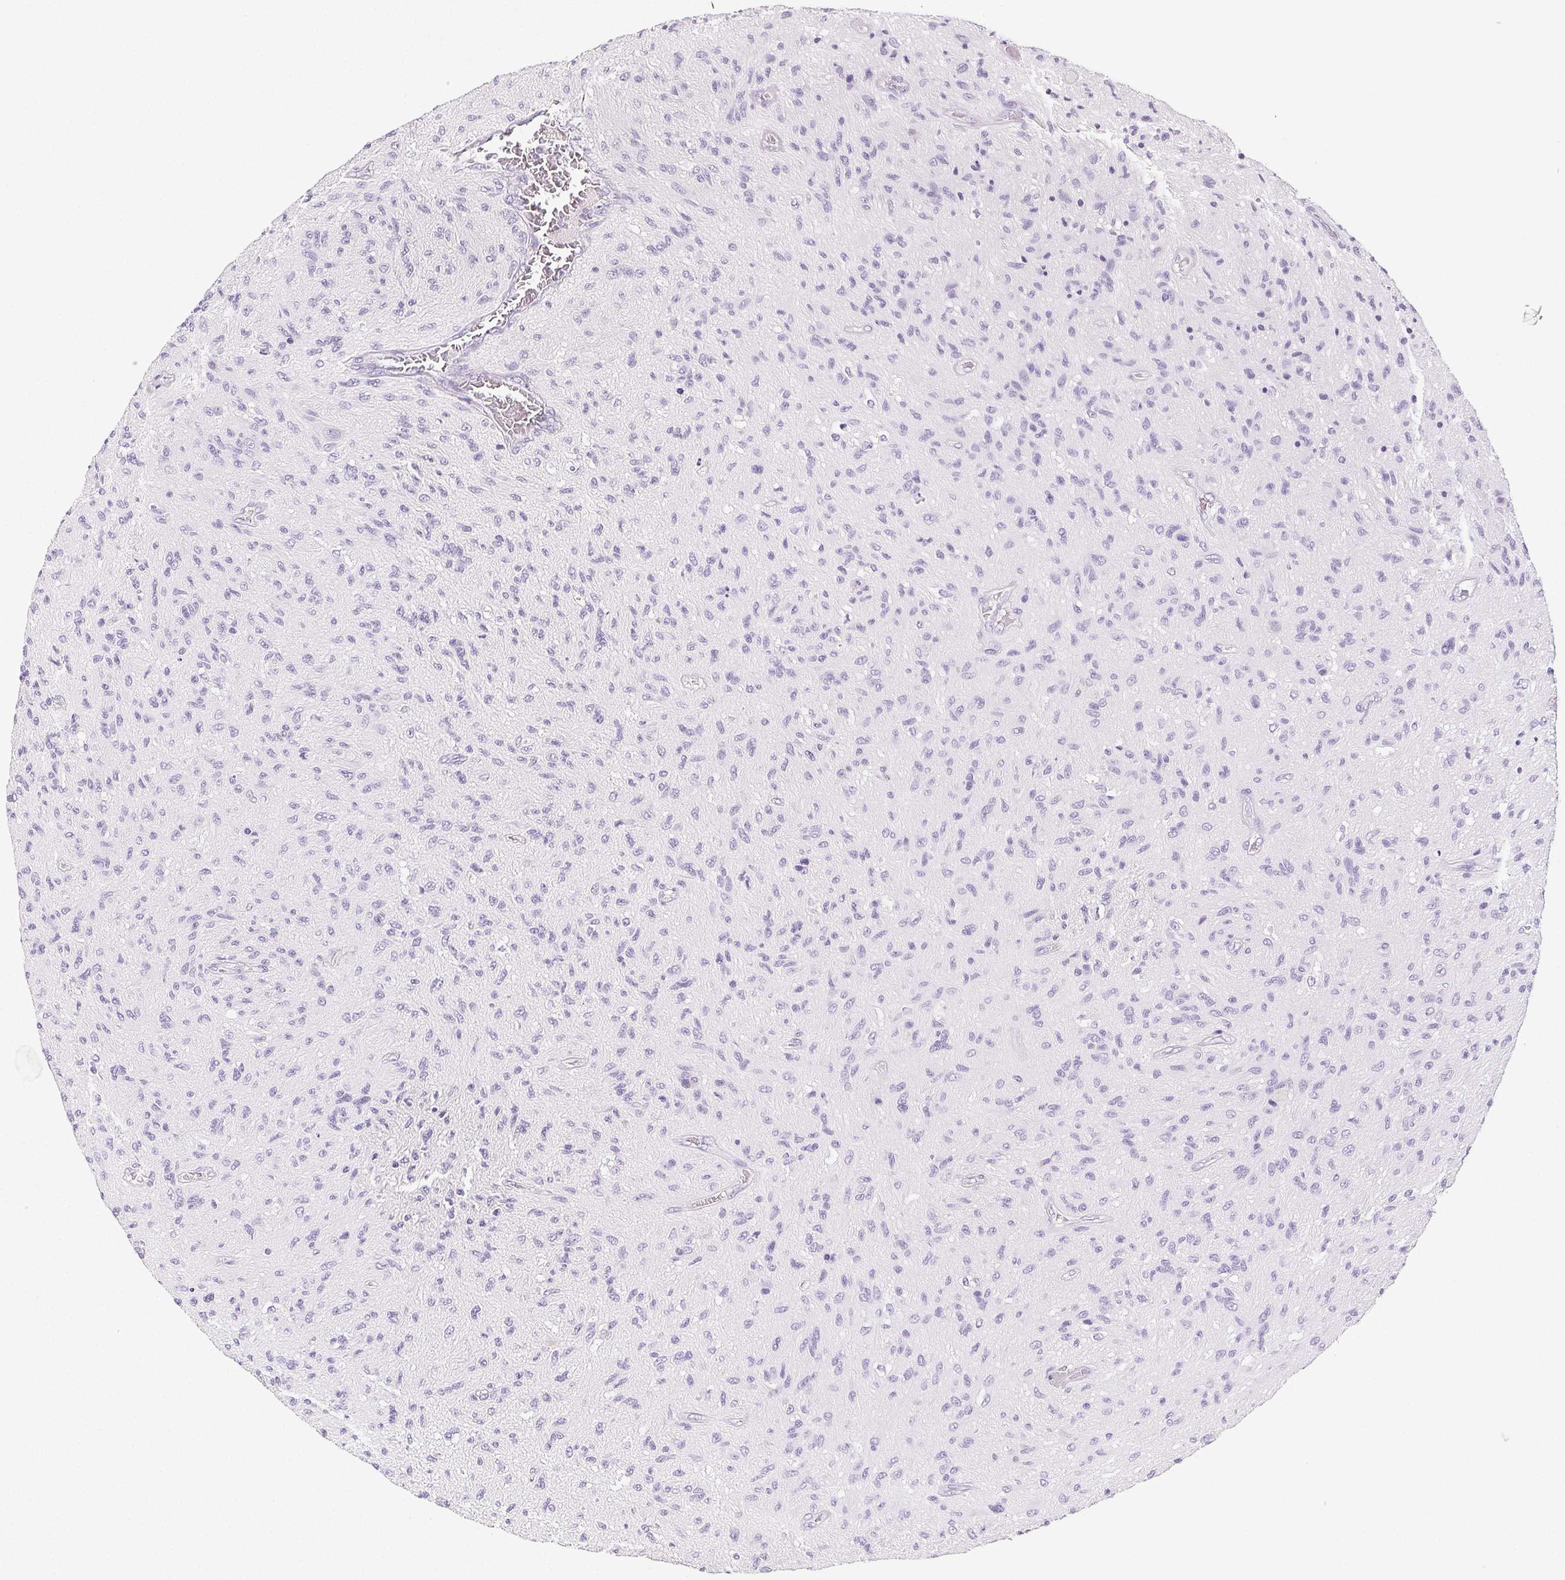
{"staining": {"intensity": "negative", "quantity": "none", "location": "none"}, "tissue": "glioma", "cell_type": "Tumor cells", "image_type": "cancer", "snomed": [{"axis": "morphology", "description": "Glioma, malignant, High grade"}, {"axis": "topography", "description": "Brain"}], "caption": "Glioma was stained to show a protein in brown. There is no significant expression in tumor cells.", "gene": "BEND2", "patient": {"sex": "male", "age": 54}}